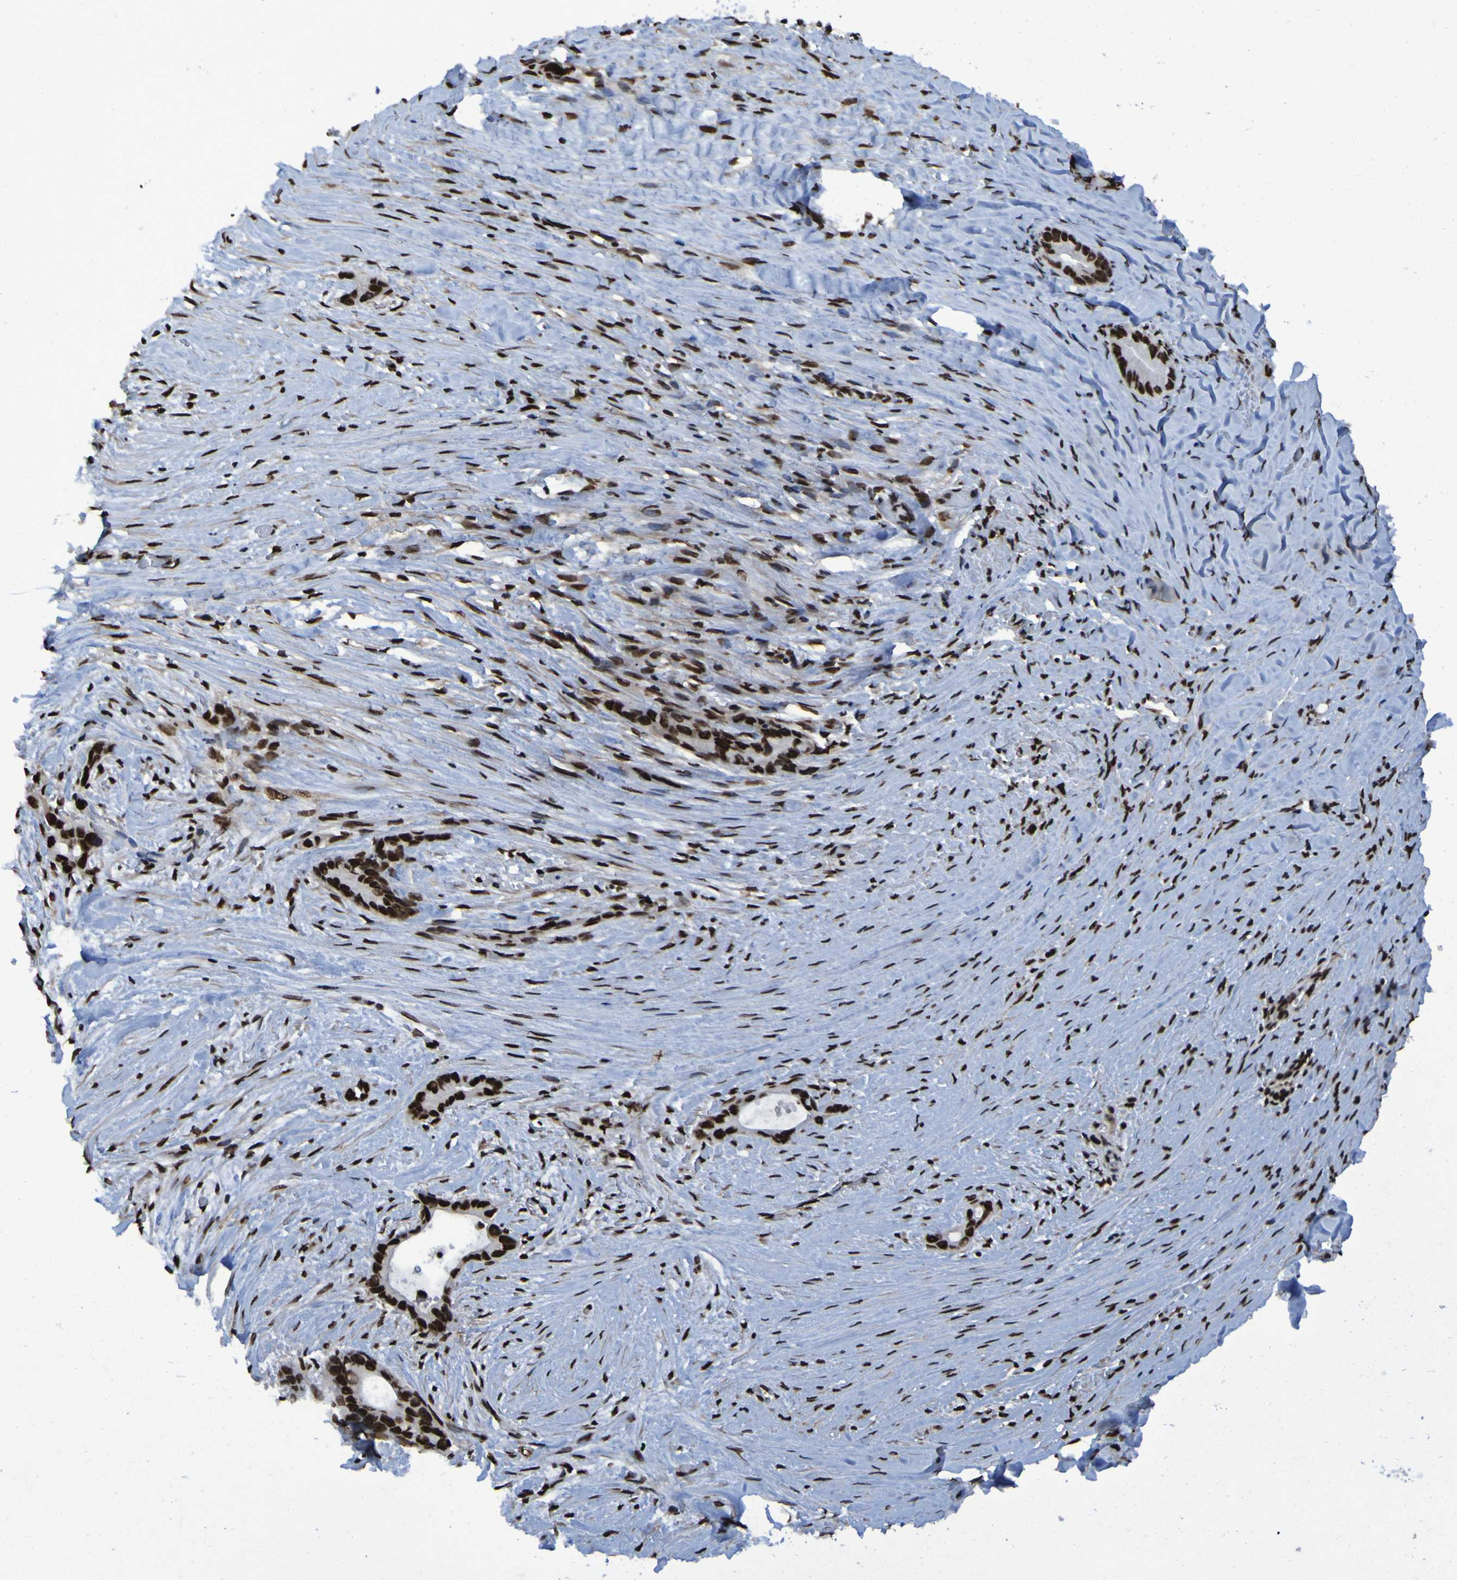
{"staining": {"intensity": "strong", "quantity": ">75%", "location": "nuclear"}, "tissue": "liver cancer", "cell_type": "Tumor cells", "image_type": "cancer", "snomed": [{"axis": "morphology", "description": "Cholangiocarcinoma"}, {"axis": "topography", "description": "Liver"}], "caption": "Liver cholangiocarcinoma stained with a protein marker displays strong staining in tumor cells.", "gene": "HNRNPR", "patient": {"sex": "female", "age": 55}}